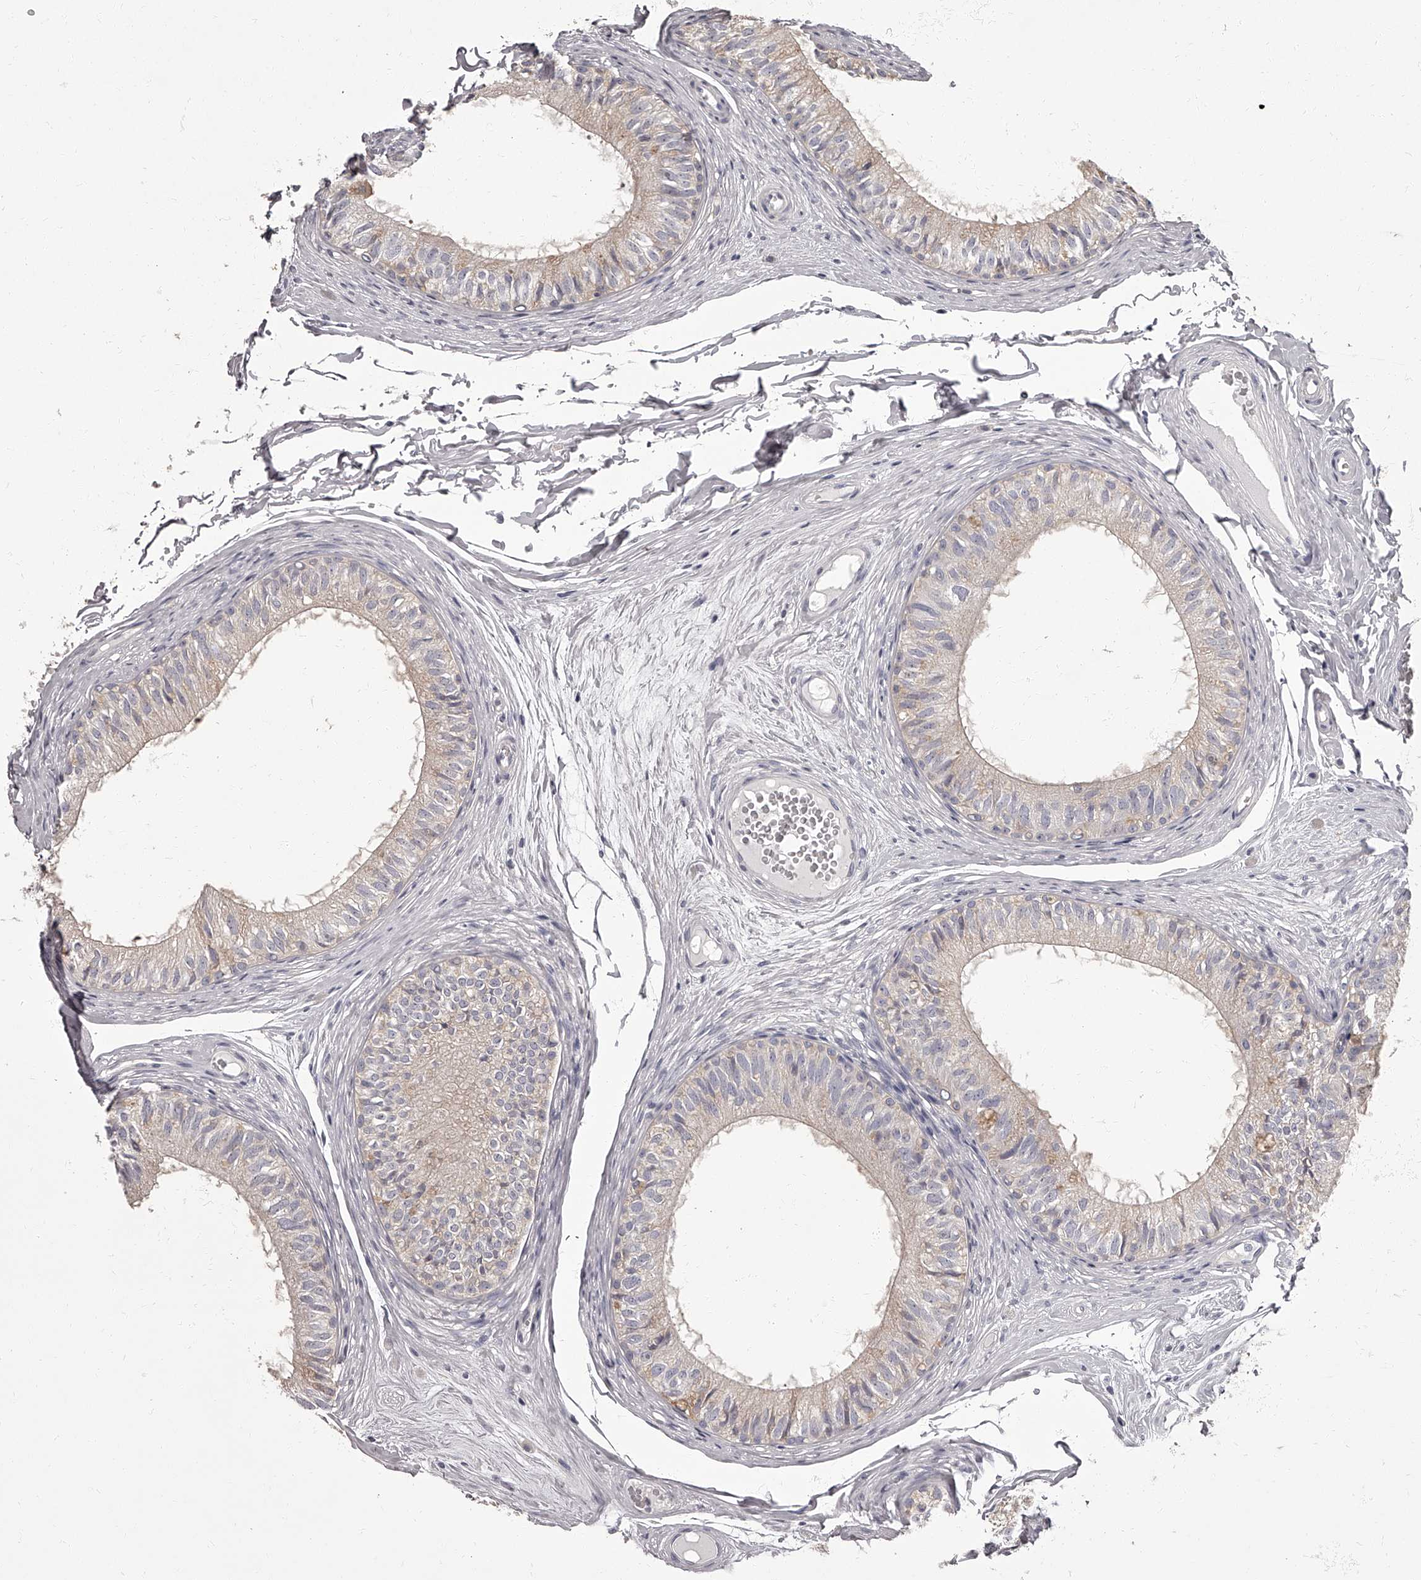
{"staining": {"intensity": "weak", "quantity": "25%-75%", "location": "cytoplasmic/membranous"}, "tissue": "epididymis", "cell_type": "Glandular cells", "image_type": "normal", "snomed": [{"axis": "morphology", "description": "Normal tissue, NOS"}, {"axis": "morphology", "description": "Seminoma in situ"}, {"axis": "topography", "description": "Testis"}, {"axis": "topography", "description": "Epididymis"}], "caption": "Immunohistochemical staining of unremarkable epididymis shows weak cytoplasmic/membranous protein staining in about 25%-75% of glandular cells.", "gene": "APEH", "patient": {"sex": "male", "age": 28}}